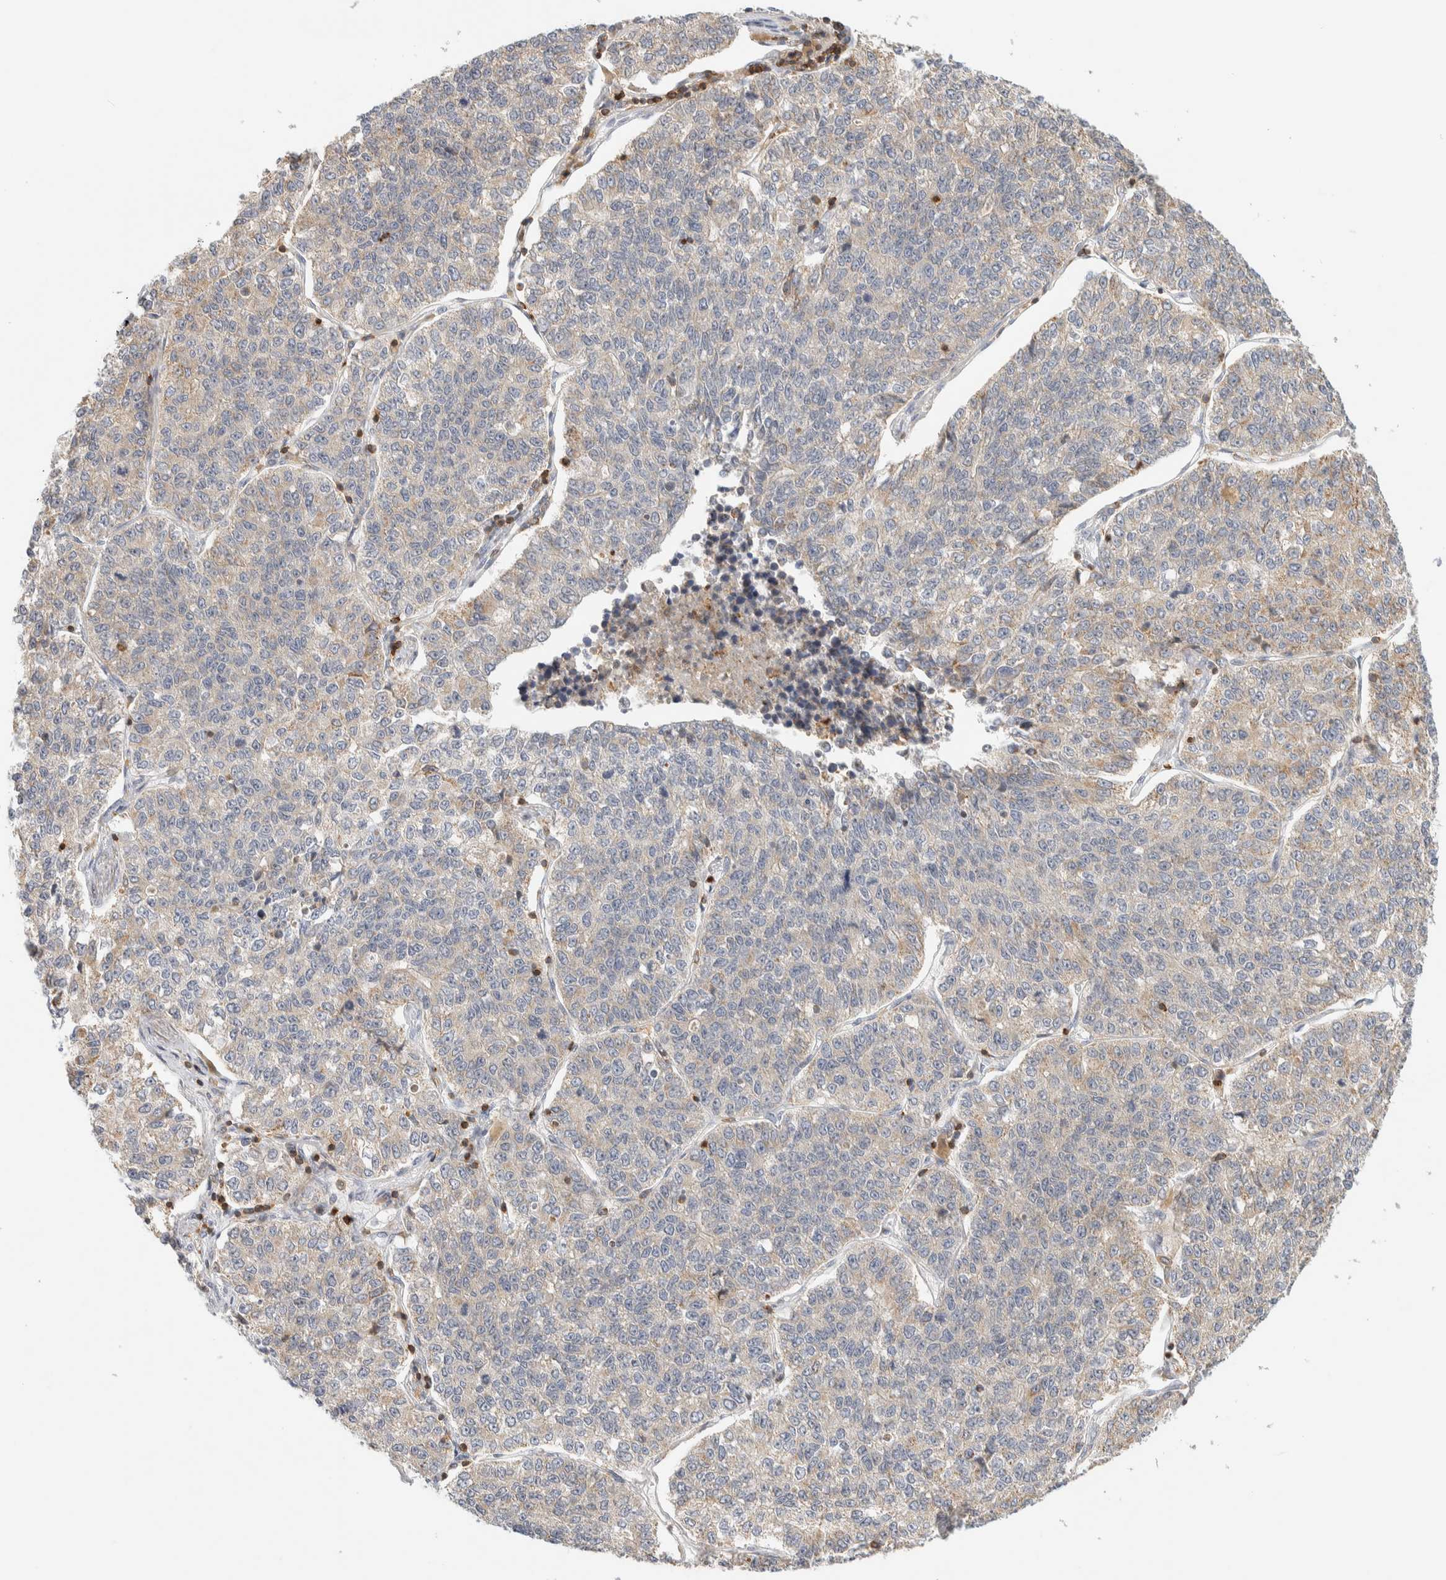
{"staining": {"intensity": "weak", "quantity": ">75%", "location": "cytoplasmic/membranous"}, "tissue": "lung cancer", "cell_type": "Tumor cells", "image_type": "cancer", "snomed": [{"axis": "morphology", "description": "Adenocarcinoma, NOS"}, {"axis": "topography", "description": "Lung"}], "caption": "A brown stain highlights weak cytoplasmic/membranous positivity of a protein in human lung cancer (adenocarcinoma) tumor cells.", "gene": "RUNDC1", "patient": {"sex": "male", "age": 49}}